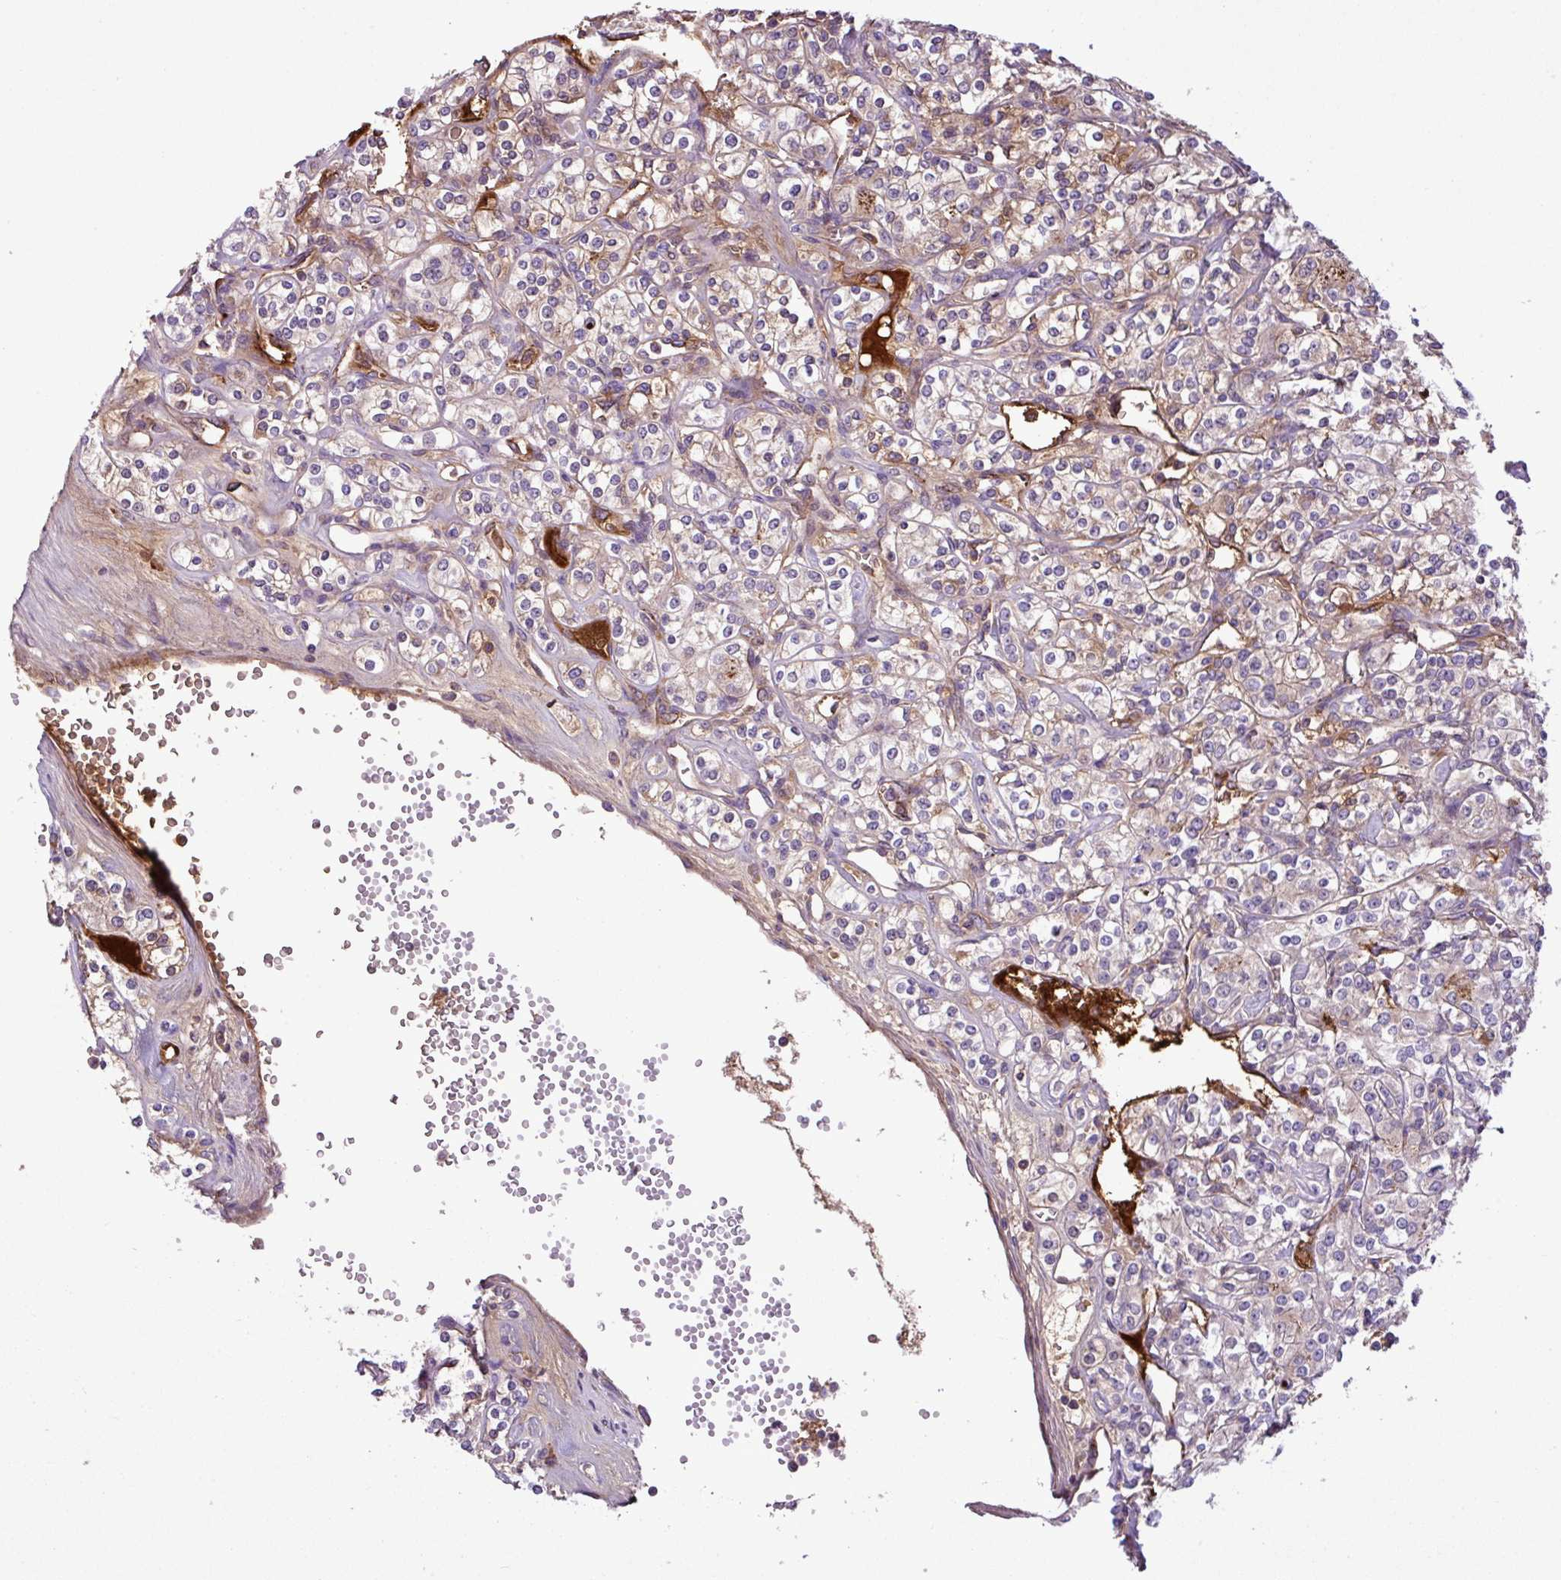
{"staining": {"intensity": "weak", "quantity": "<25%", "location": "cytoplasmic/membranous"}, "tissue": "renal cancer", "cell_type": "Tumor cells", "image_type": "cancer", "snomed": [{"axis": "morphology", "description": "Adenocarcinoma, NOS"}, {"axis": "topography", "description": "Kidney"}], "caption": "There is no significant positivity in tumor cells of adenocarcinoma (renal).", "gene": "ZNF266", "patient": {"sex": "male", "age": 77}}